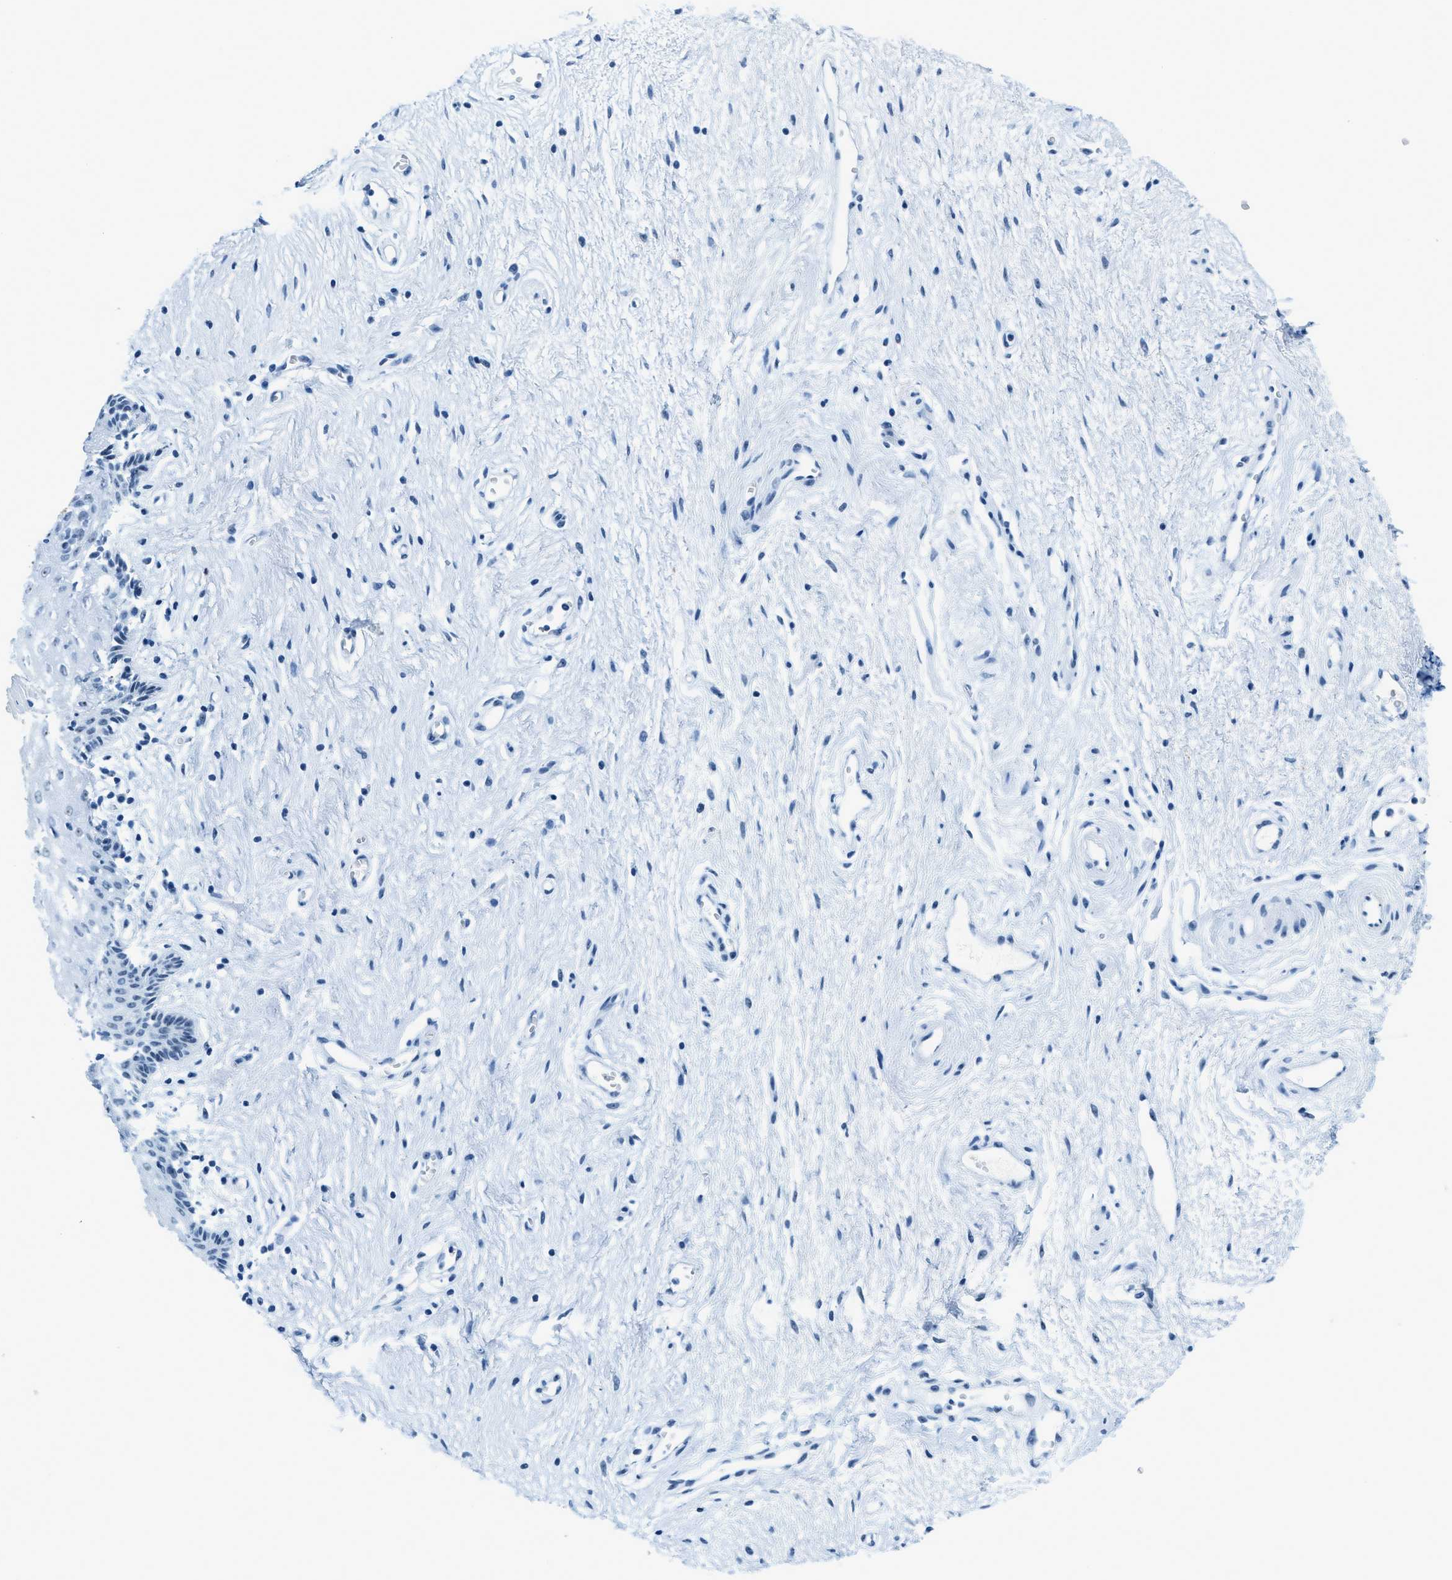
{"staining": {"intensity": "moderate", "quantity": "25%-75%", "location": "cytoplasmic/membranous,nuclear"}, "tissue": "vagina", "cell_type": "Squamous epithelial cells", "image_type": "normal", "snomed": [{"axis": "morphology", "description": "Normal tissue, NOS"}, {"axis": "topography", "description": "Vagina"}], "caption": "Immunohistochemistry (DAB (3,3'-diaminobenzidine)) staining of unremarkable human vagina demonstrates moderate cytoplasmic/membranous,nuclear protein positivity in about 25%-75% of squamous epithelial cells. Using DAB (brown) and hematoxylin (blue) stains, captured at high magnification using brightfield microscopy.", "gene": "PLA2G2A", "patient": {"sex": "female", "age": 44}}